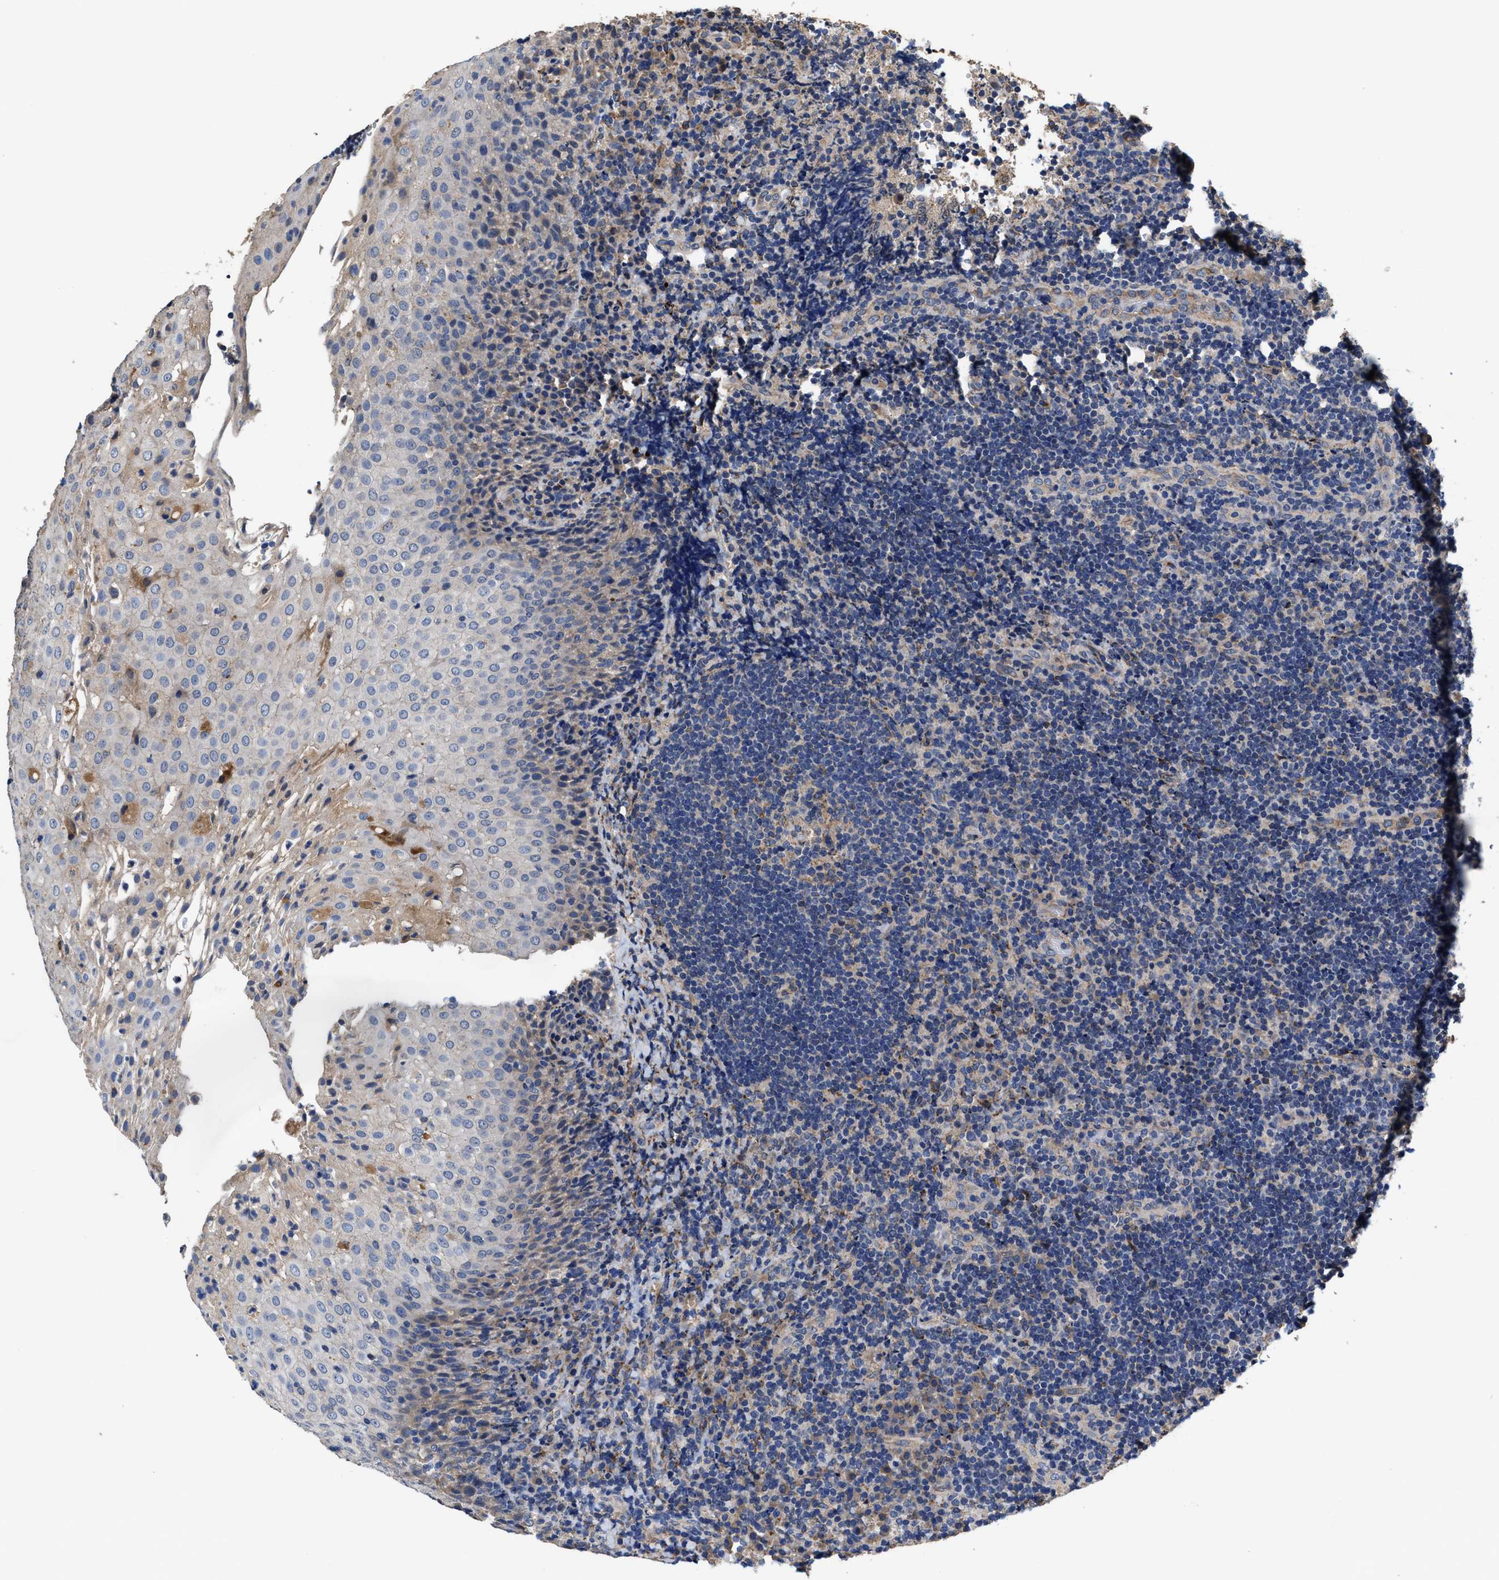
{"staining": {"intensity": "weak", "quantity": "<25%", "location": "cytoplasmic/membranous"}, "tissue": "lymphoma", "cell_type": "Tumor cells", "image_type": "cancer", "snomed": [{"axis": "morphology", "description": "Malignant lymphoma, non-Hodgkin's type, High grade"}, {"axis": "topography", "description": "Tonsil"}], "caption": "There is no significant staining in tumor cells of lymphoma. (Immunohistochemistry (ihc), brightfield microscopy, high magnification).", "gene": "IDNK", "patient": {"sex": "female", "age": 36}}